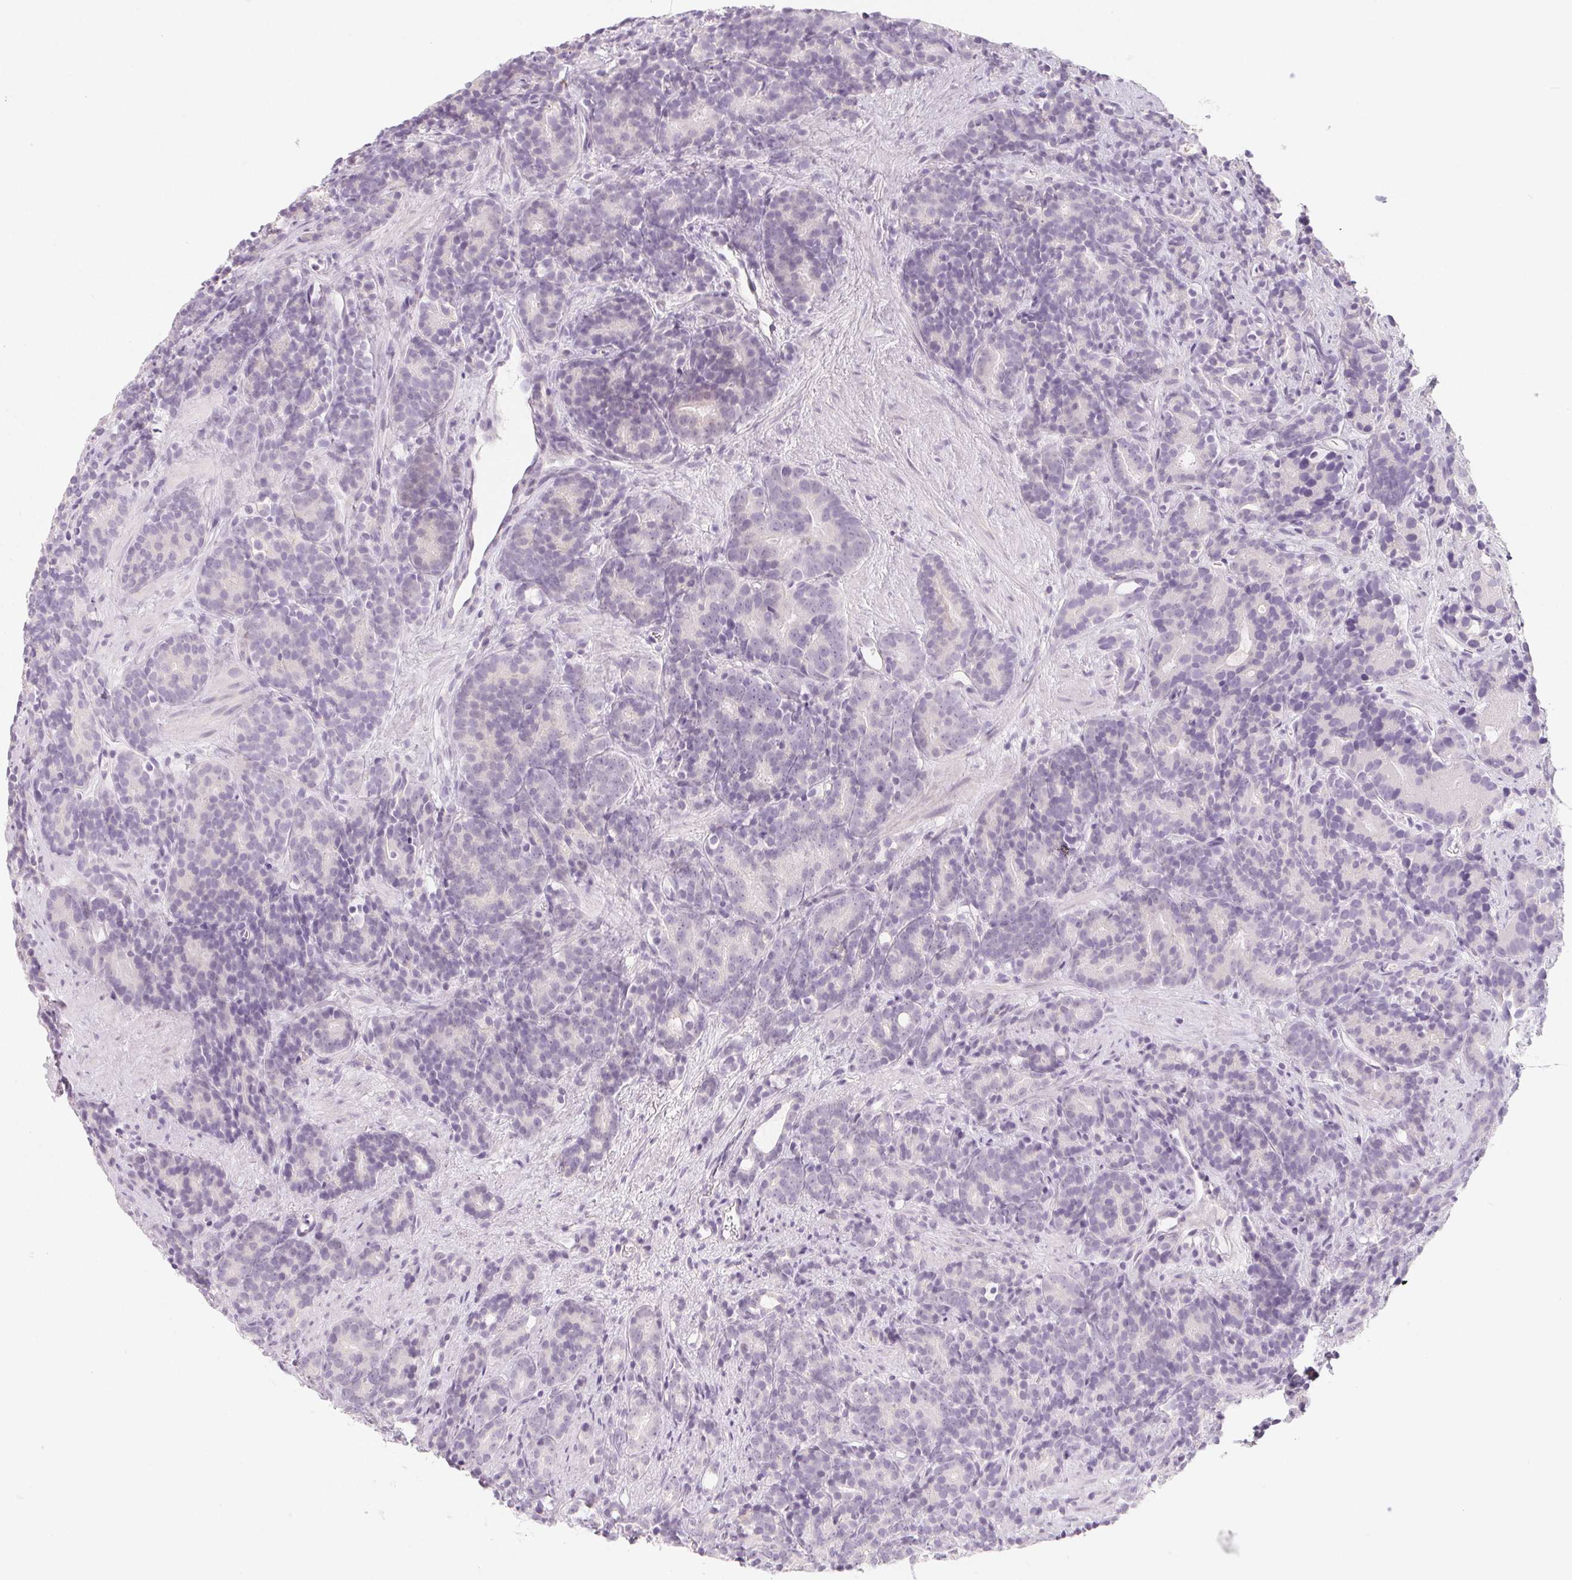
{"staining": {"intensity": "negative", "quantity": "none", "location": "none"}, "tissue": "prostate cancer", "cell_type": "Tumor cells", "image_type": "cancer", "snomed": [{"axis": "morphology", "description": "Adenocarcinoma, High grade"}, {"axis": "topography", "description": "Prostate"}], "caption": "IHC photomicrograph of neoplastic tissue: human prostate adenocarcinoma (high-grade) stained with DAB demonstrates no significant protein positivity in tumor cells.", "gene": "SH3GL2", "patient": {"sex": "male", "age": 84}}